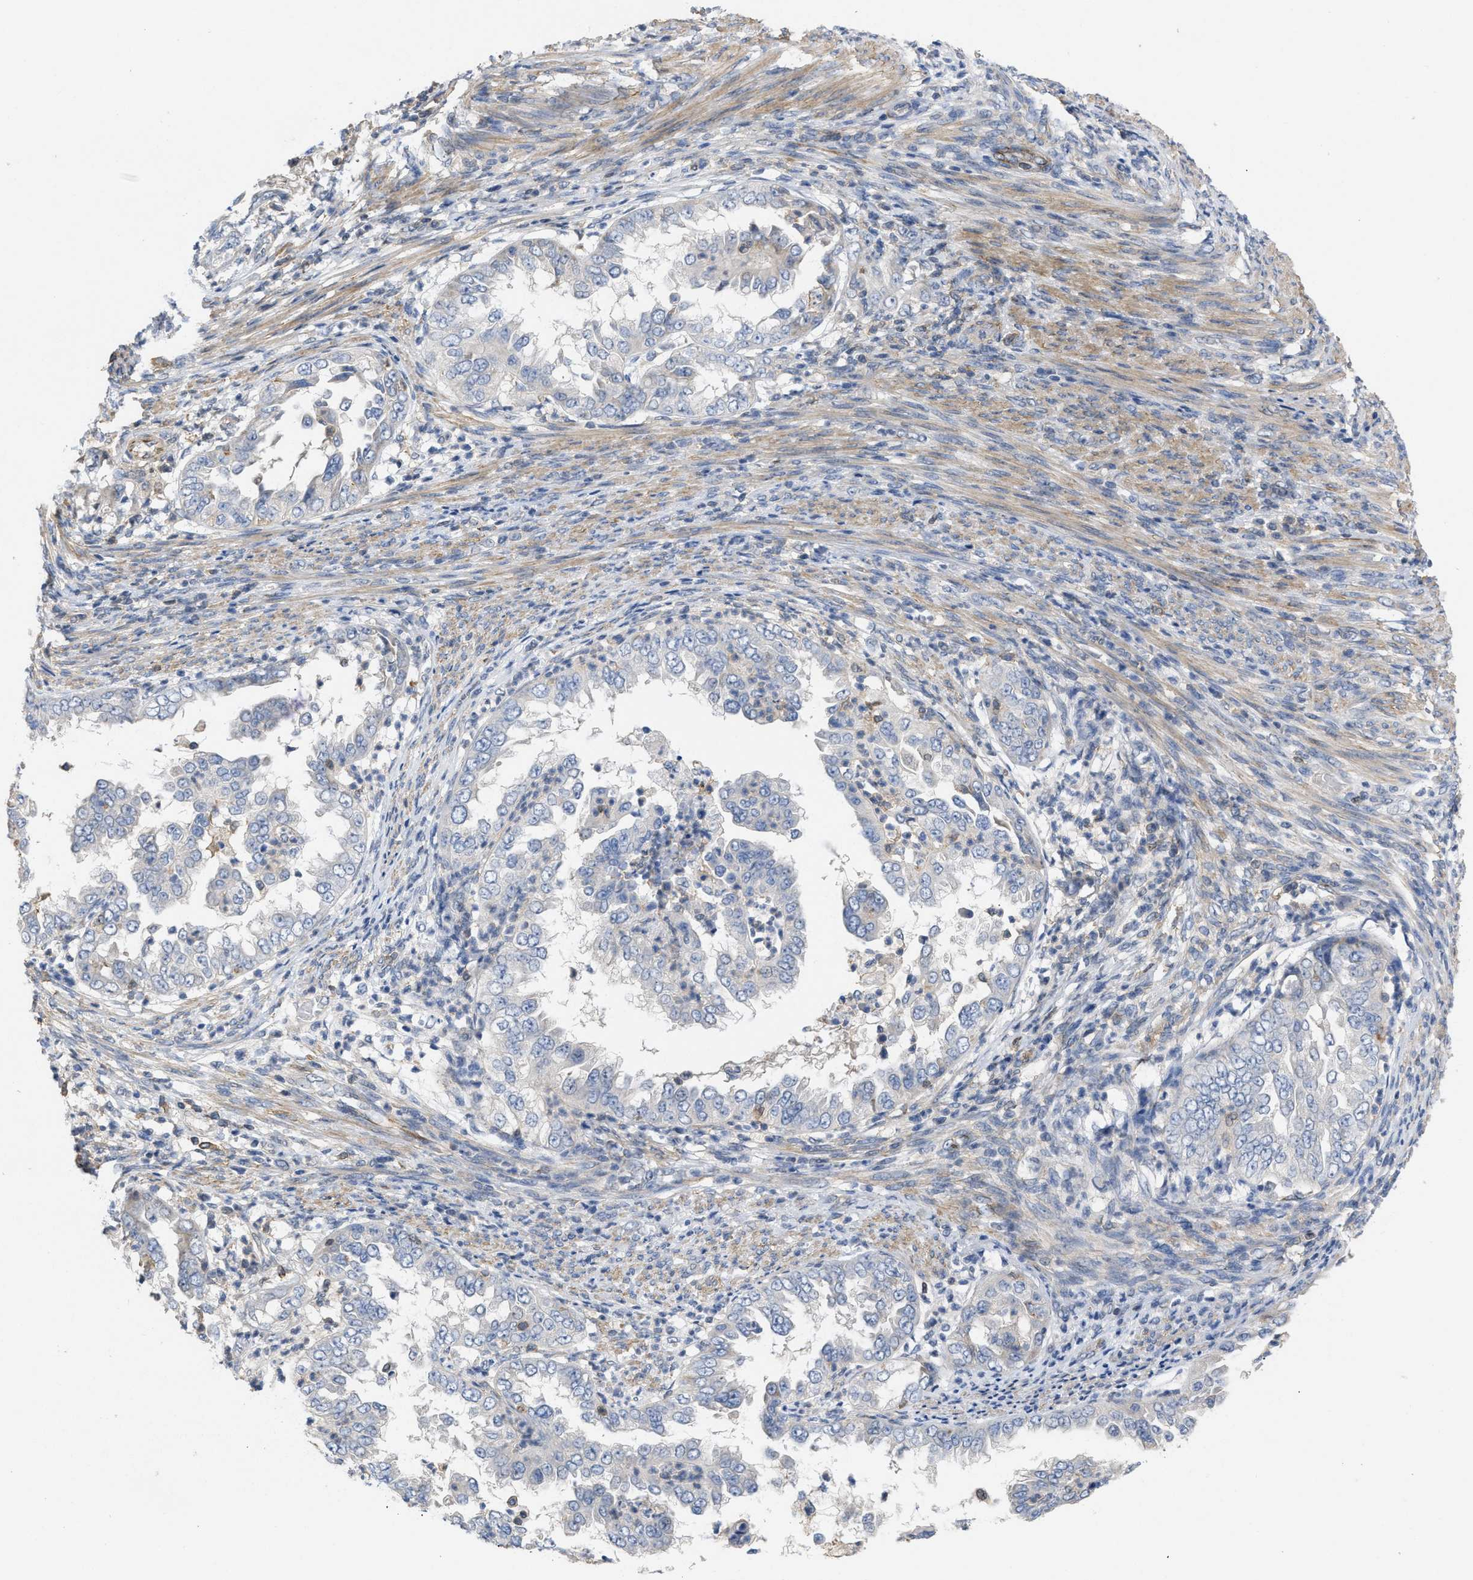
{"staining": {"intensity": "negative", "quantity": "none", "location": "none"}, "tissue": "endometrial cancer", "cell_type": "Tumor cells", "image_type": "cancer", "snomed": [{"axis": "morphology", "description": "Adenocarcinoma, NOS"}, {"axis": "topography", "description": "Endometrium"}], "caption": "This is an IHC photomicrograph of human endometrial adenocarcinoma. There is no staining in tumor cells.", "gene": "TMEM131", "patient": {"sex": "female", "age": 85}}